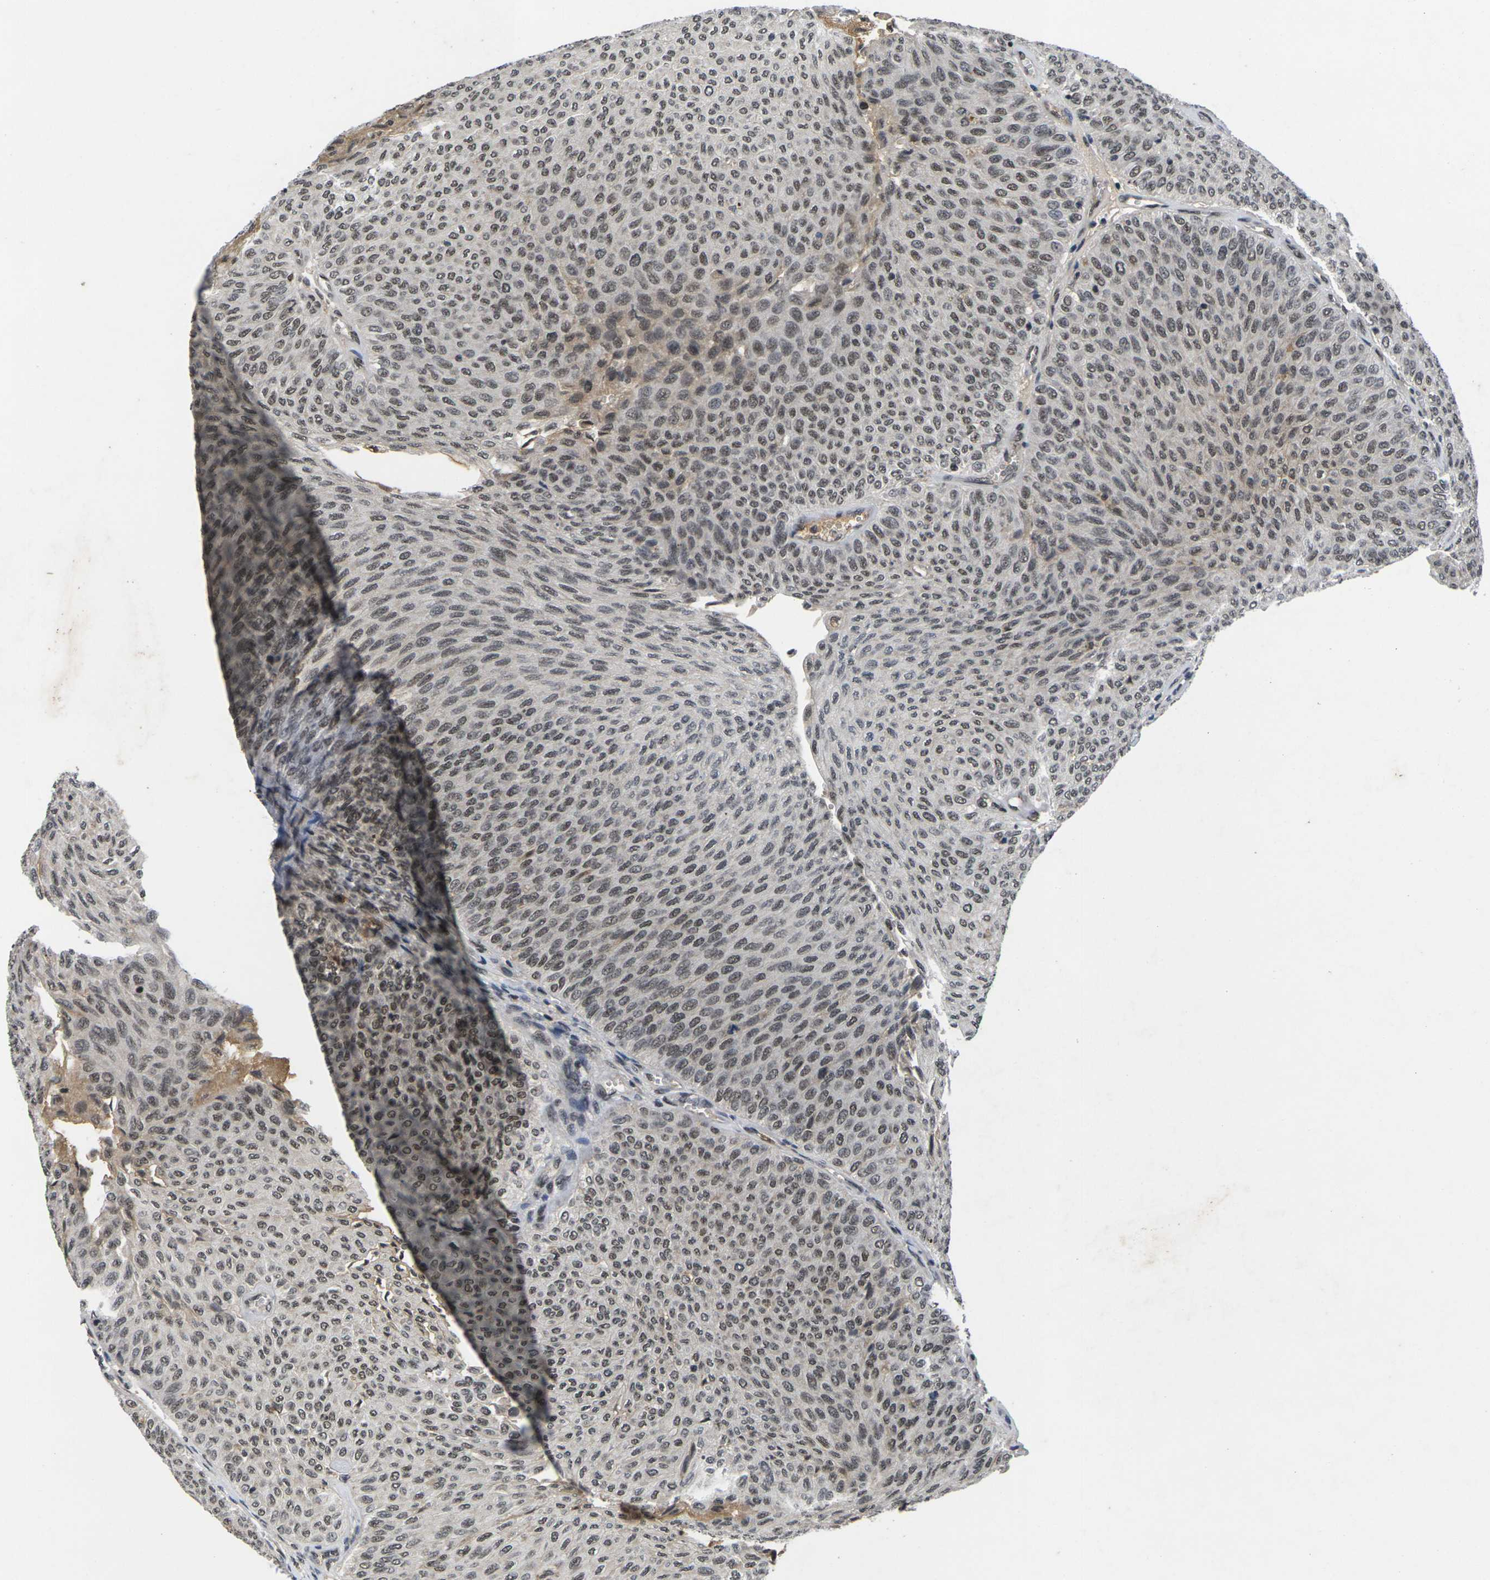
{"staining": {"intensity": "weak", "quantity": ">75%", "location": "nuclear"}, "tissue": "urothelial cancer", "cell_type": "Tumor cells", "image_type": "cancer", "snomed": [{"axis": "morphology", "description": "Urothelial carcinoma, Low grade"}, {"axis": "topography", "description": "Urinary bladder"}], "caption": "A histopathology image of low-grade urothelial carcinoma stained for a protein reveals weak nuclear brown staining in tumor cells.", "gene": "GTF2E1", "patient": {"sex": "male", "age": 78}}